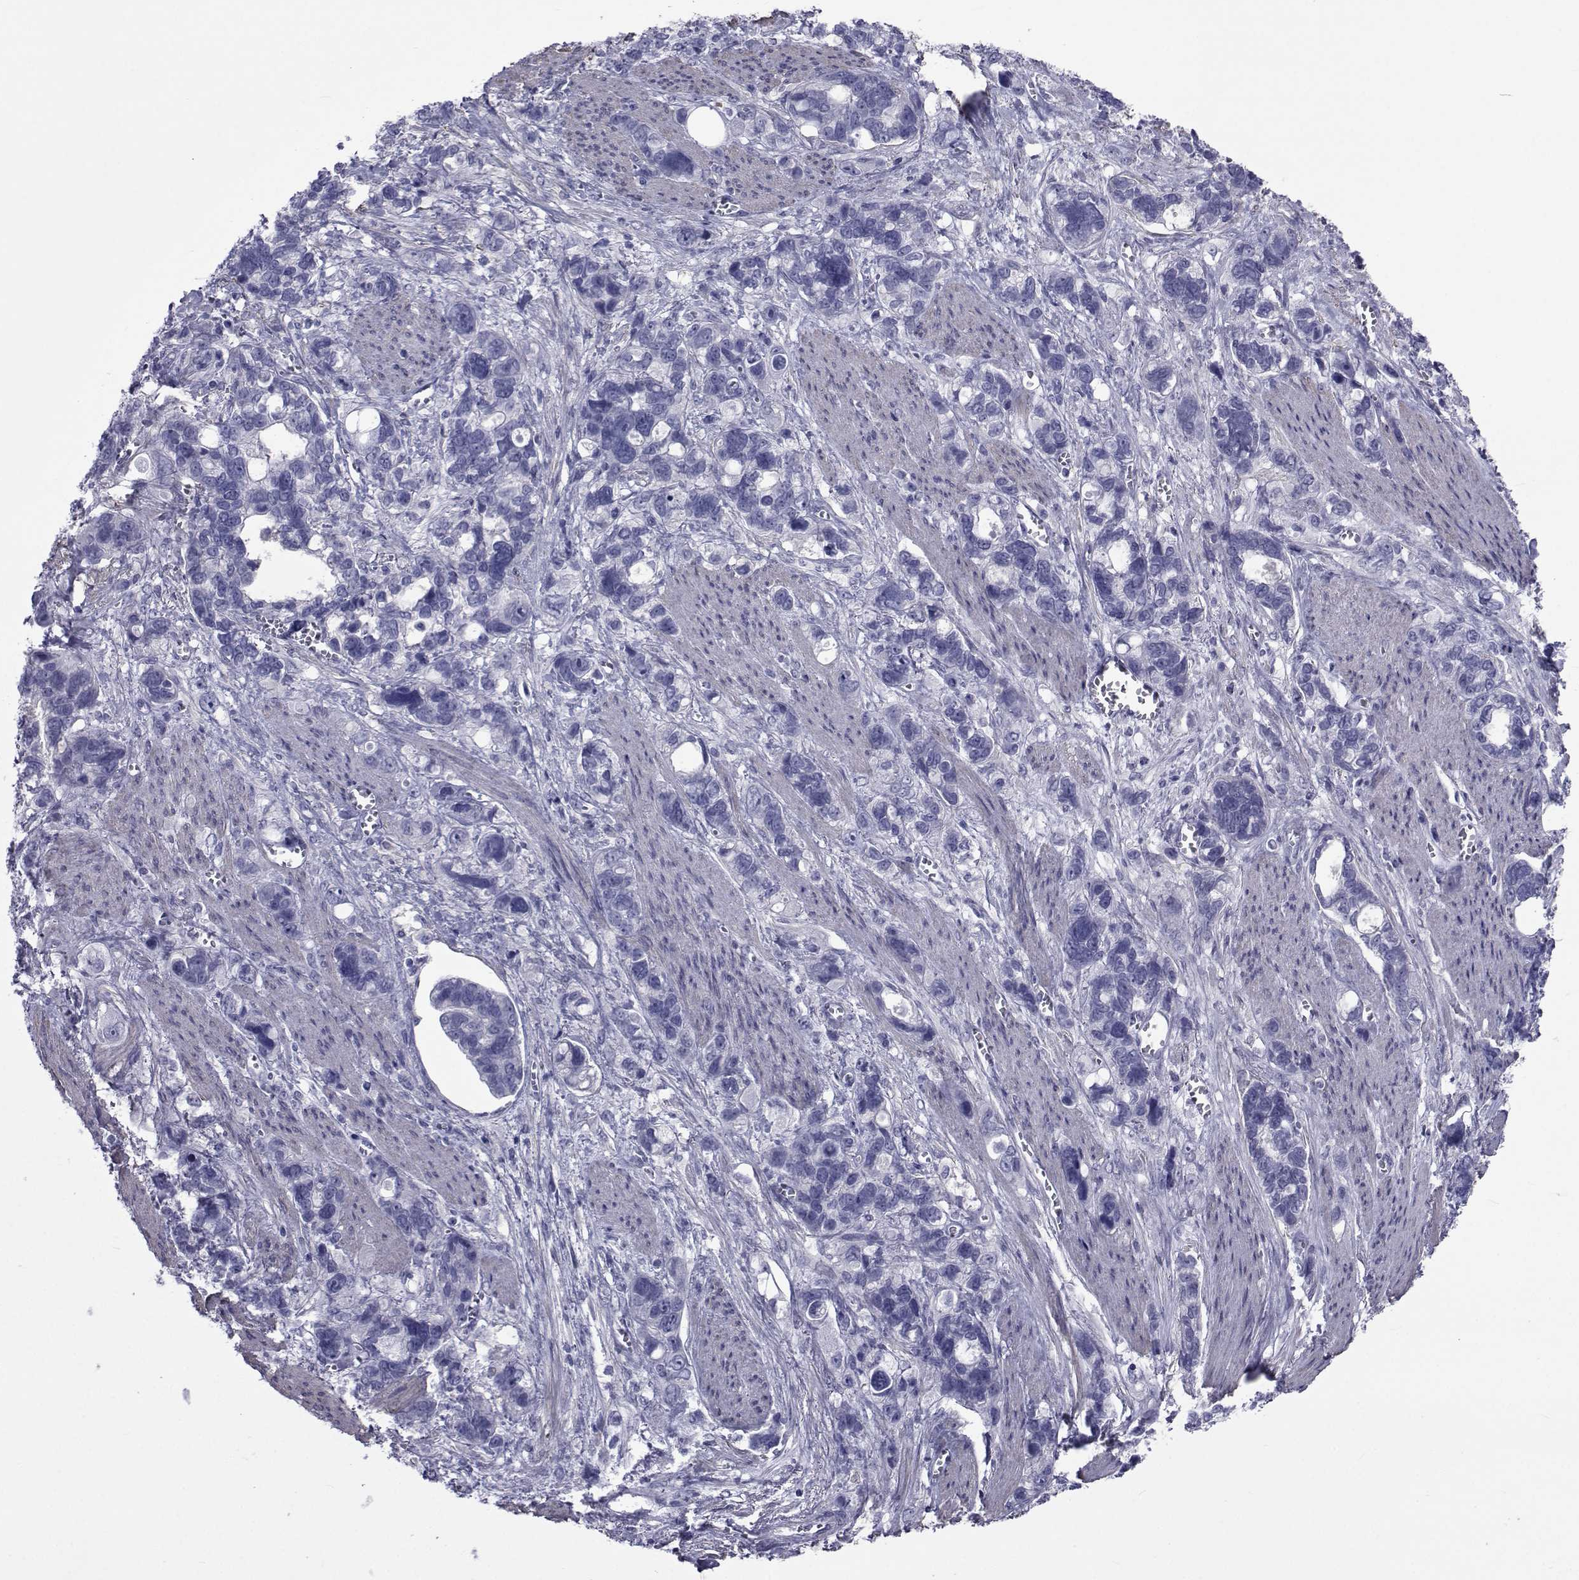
{"staining": {"intensity": "negative", "quantity": "none", "location": "none"}, "tissue": "stomach cancer", "cell_type": "Tumor cells", "image_type": "cancer", "snomed": [{"axis": "morphology", "description": "Adenocarcinoma, NOS"}, {"axis": "topography", "description": "Stomach, upper"}], "caption": "Micrograph shows no protein positivity in tumor cells of adenocarcinoma (stomach) tissue.", "gene": "GKAP1", "patient": {"sex": "female", "age": 81}}